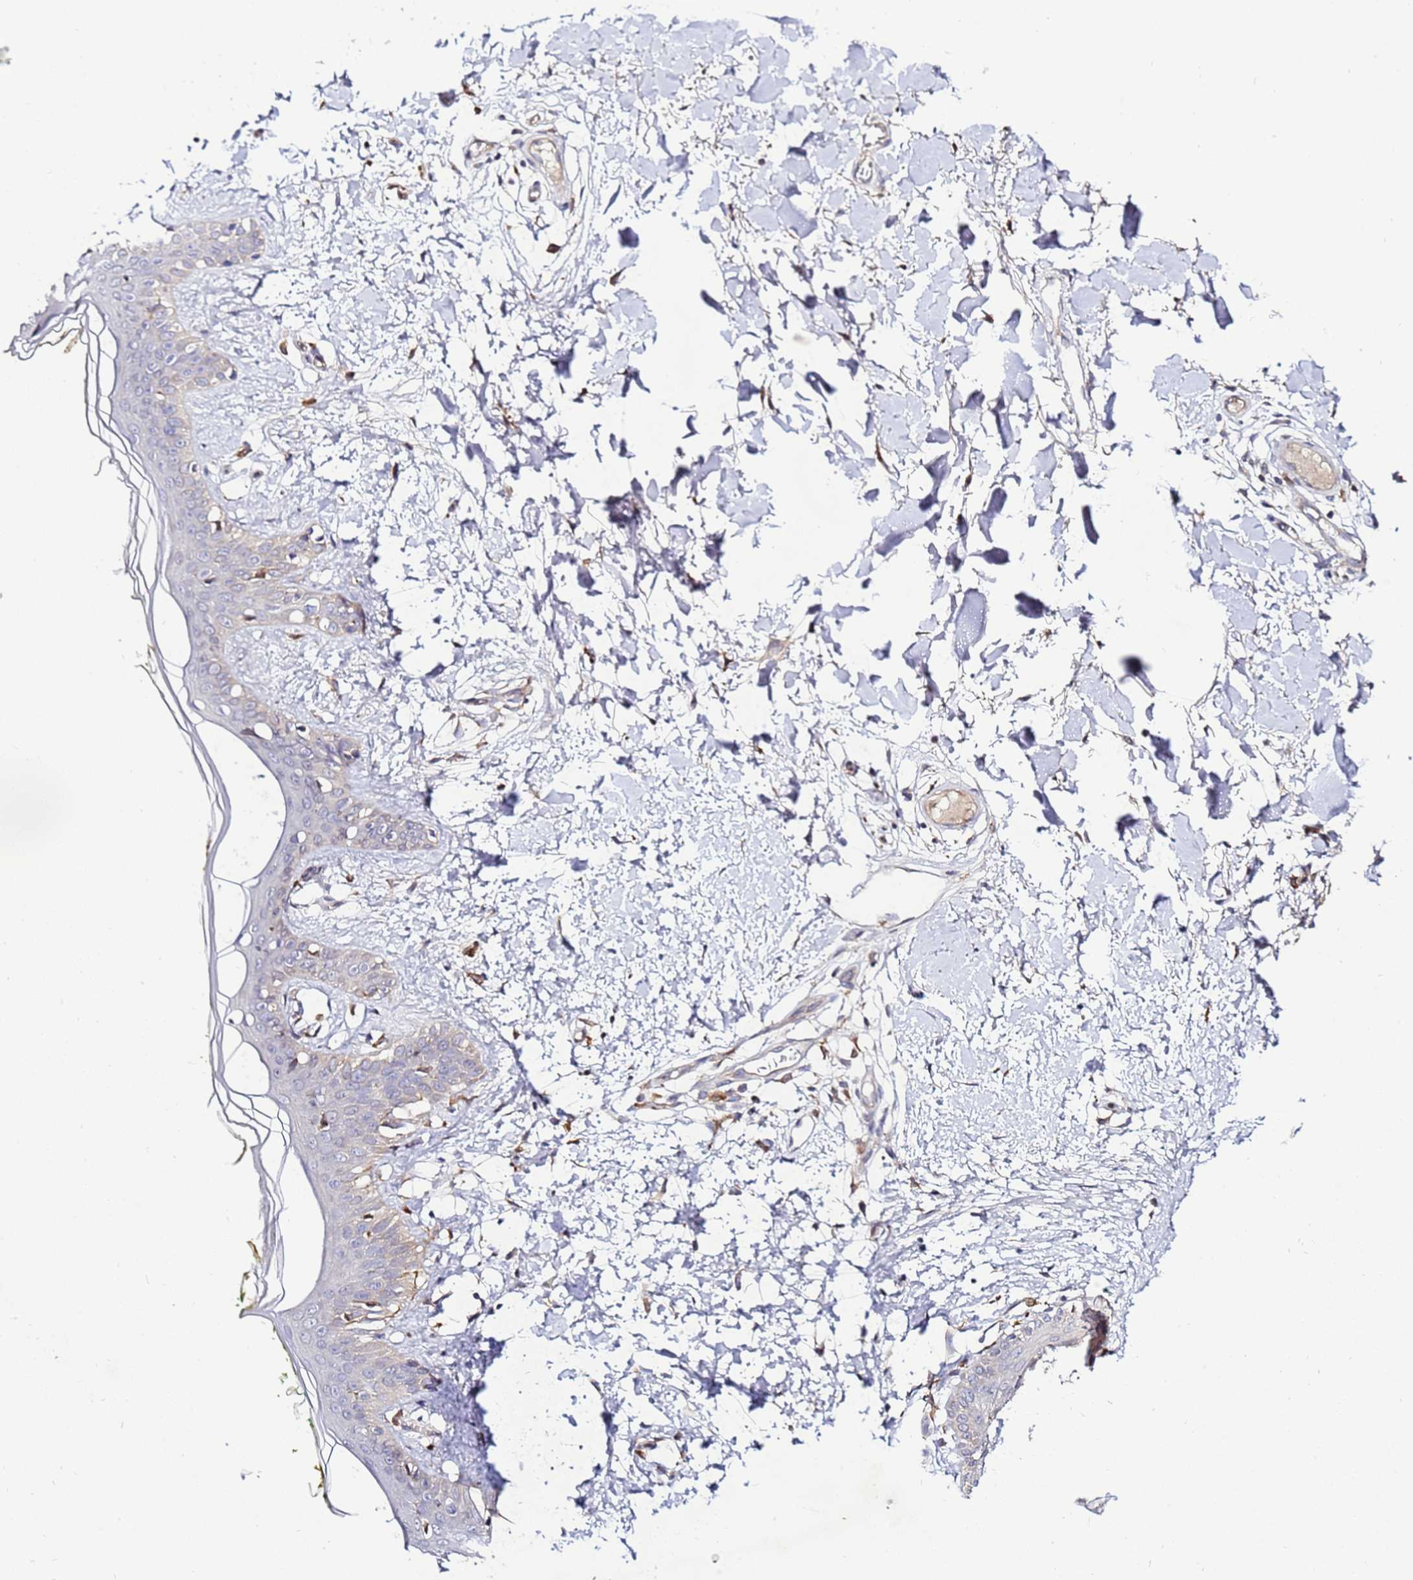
{"staining": {"intensity": "moderate", "quantity": ">75%", "location": "cytoplasmic/membranous"}, "tissue": "skin", "cell_type": "Fibroblasts", "image_type": "normal", "snomed": [{"axis": "morphology", "description": "Normal tissue, NOS"}, {"axis": "topography", "description": "Skin"}], "caption": "This histopathology image displays IHC staining of unremarkable human skin, with medium moderate cytoplasmic/membranous positivity in about >75% of fibroblasts.", "gene": "ADPGK", "patient": {"sex": "female", "age": 34}}